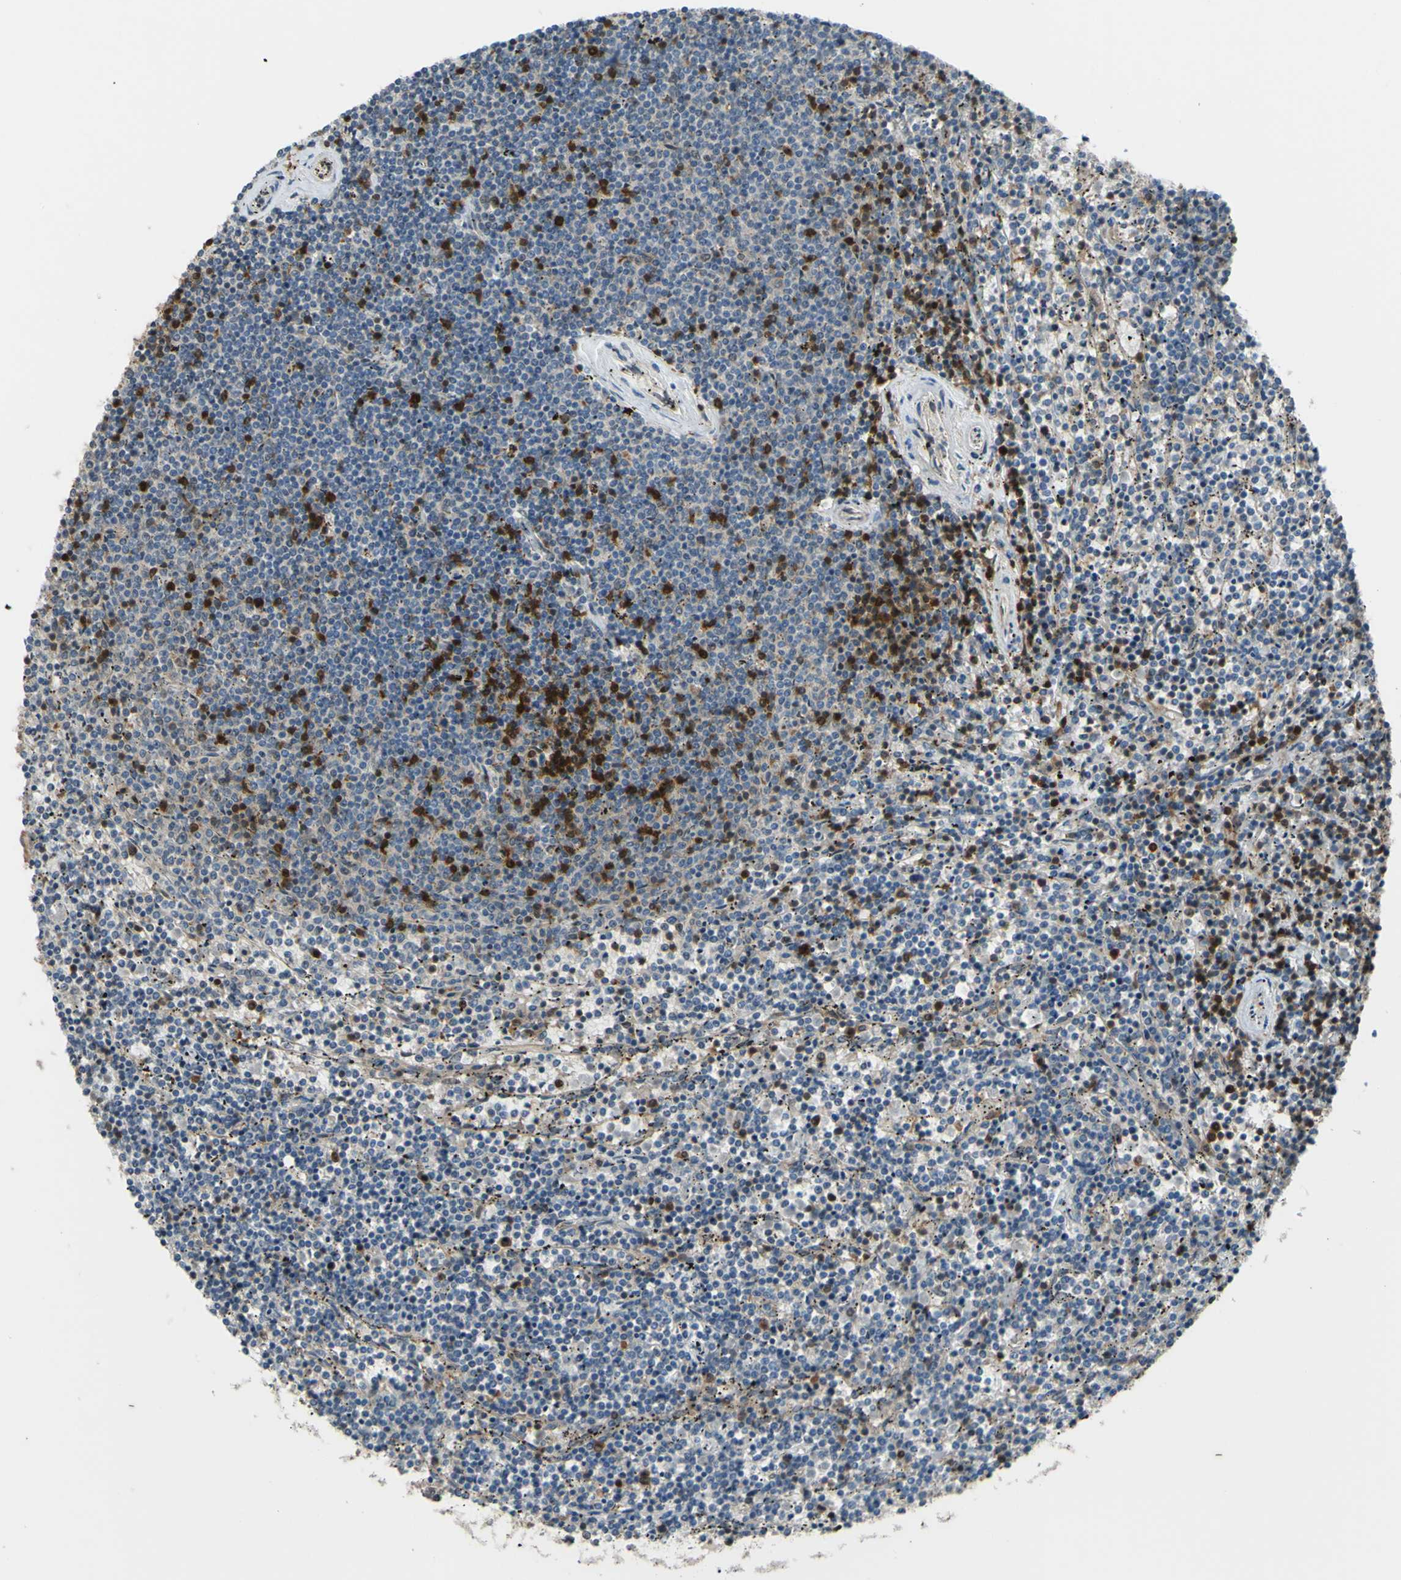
{"staining": {"intensity": "negative", "quantity": "none", "location": "none"}, "tissue": "lymphoma", "cell_type": "Tumor cells", "image_type": "cancer", "snomed": [{"axis": "morphology", "description": "Malignant lymphoma, non-Hodgkin's type, Low grade"}, {"axis": "topography", "description": "Spleen"}], "caption": "Lymphoma stained for a protein using immunohistochemistry exhibits no expression tumor cells.", "gene": "FKBP5", "patient": {"sex": "female", "age": 50}}